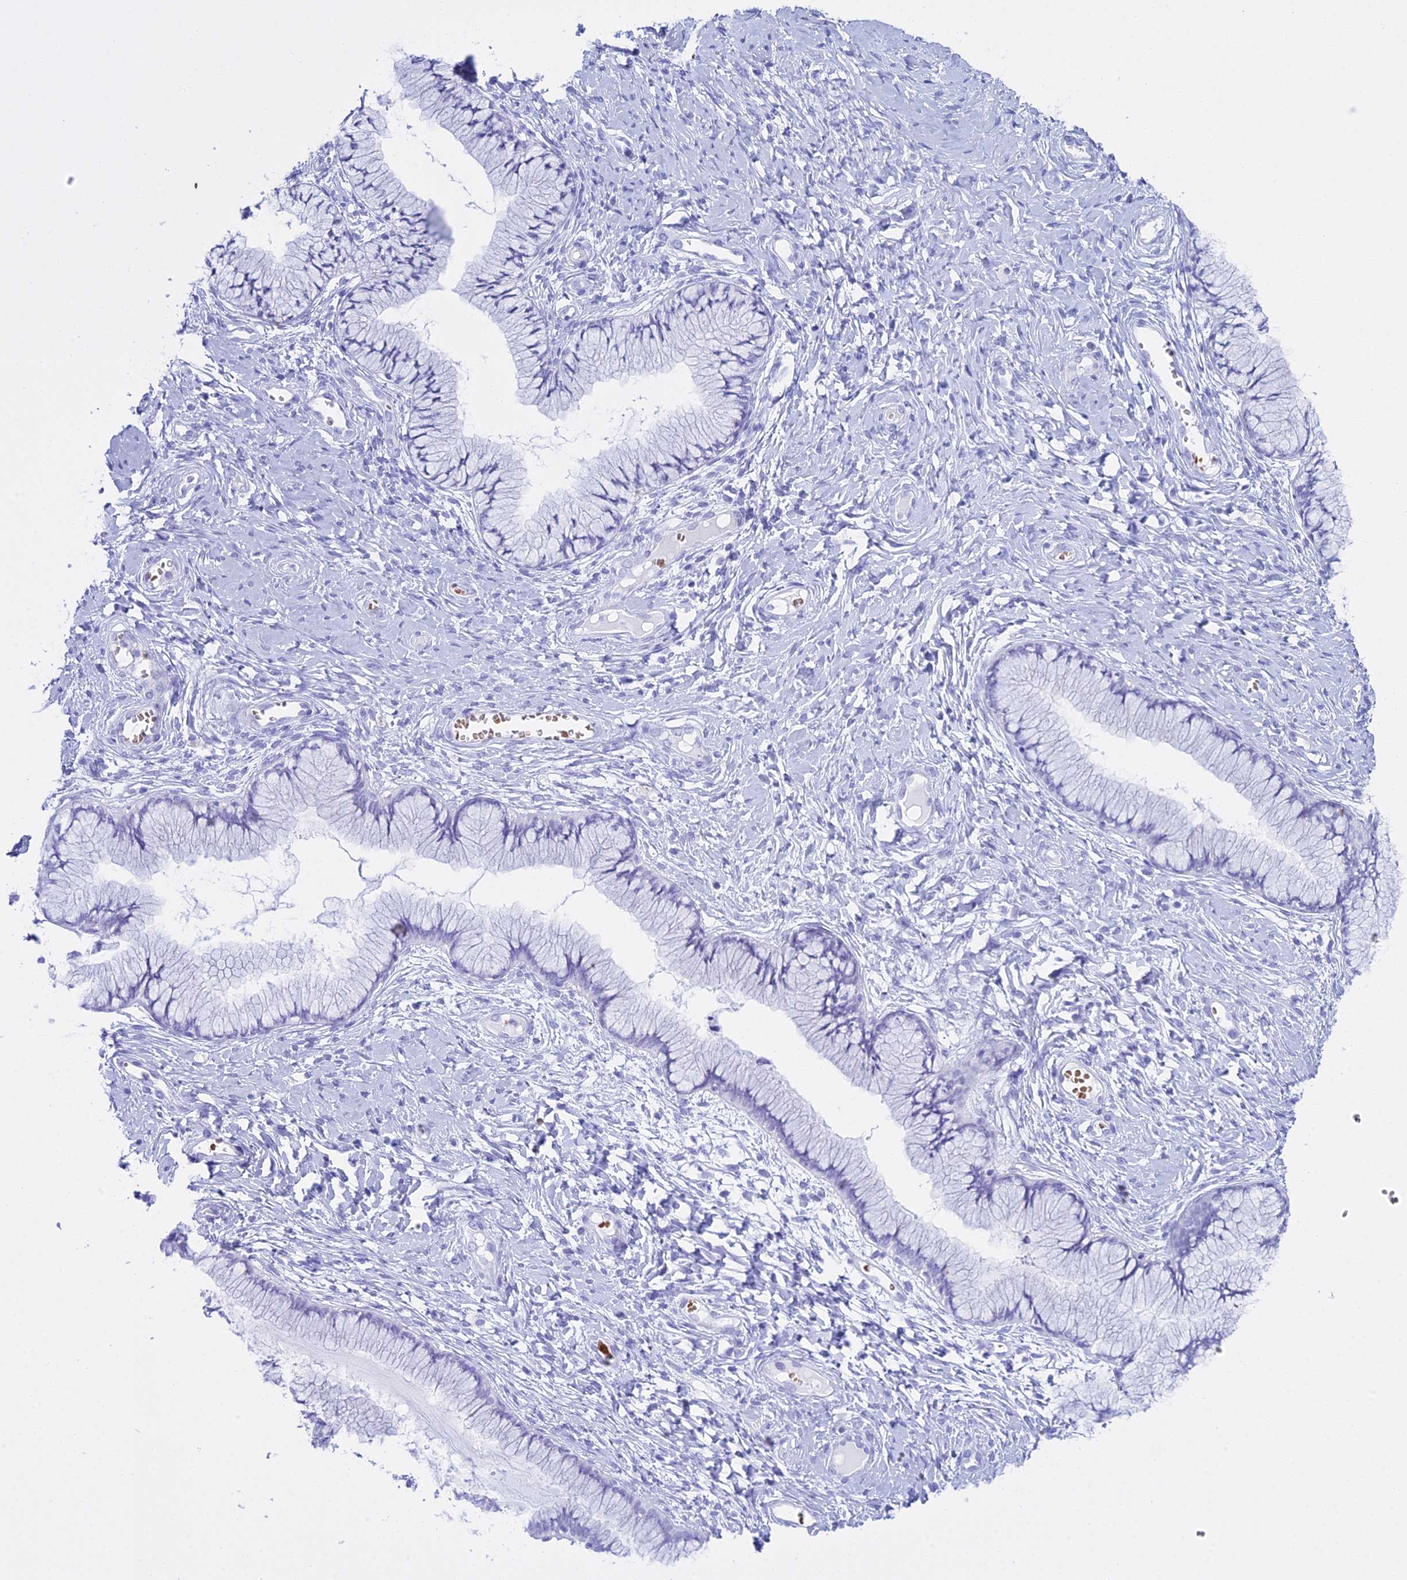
{"staining": {"intensity": "negative", "quantity": "none", "location": "none"}, "tissue": "cervix", "cell_type": "Glandular cells", "image_type": "normal", "snomed": [{"axis": "morphology", "description": "Normal tissue, NOS"}, {"axis": "topography", "description": "Cervix"}], "caption": "A high-resolution histopathology image shows immunohistochemistry (IHC) staining of unremarkable cervix, which reveals no significant positivity in glandular cells. (DAB immunohistochemistry, high magnification).", "gene": "RNPS1", "patient": {"sex": "female", "age": 42}}